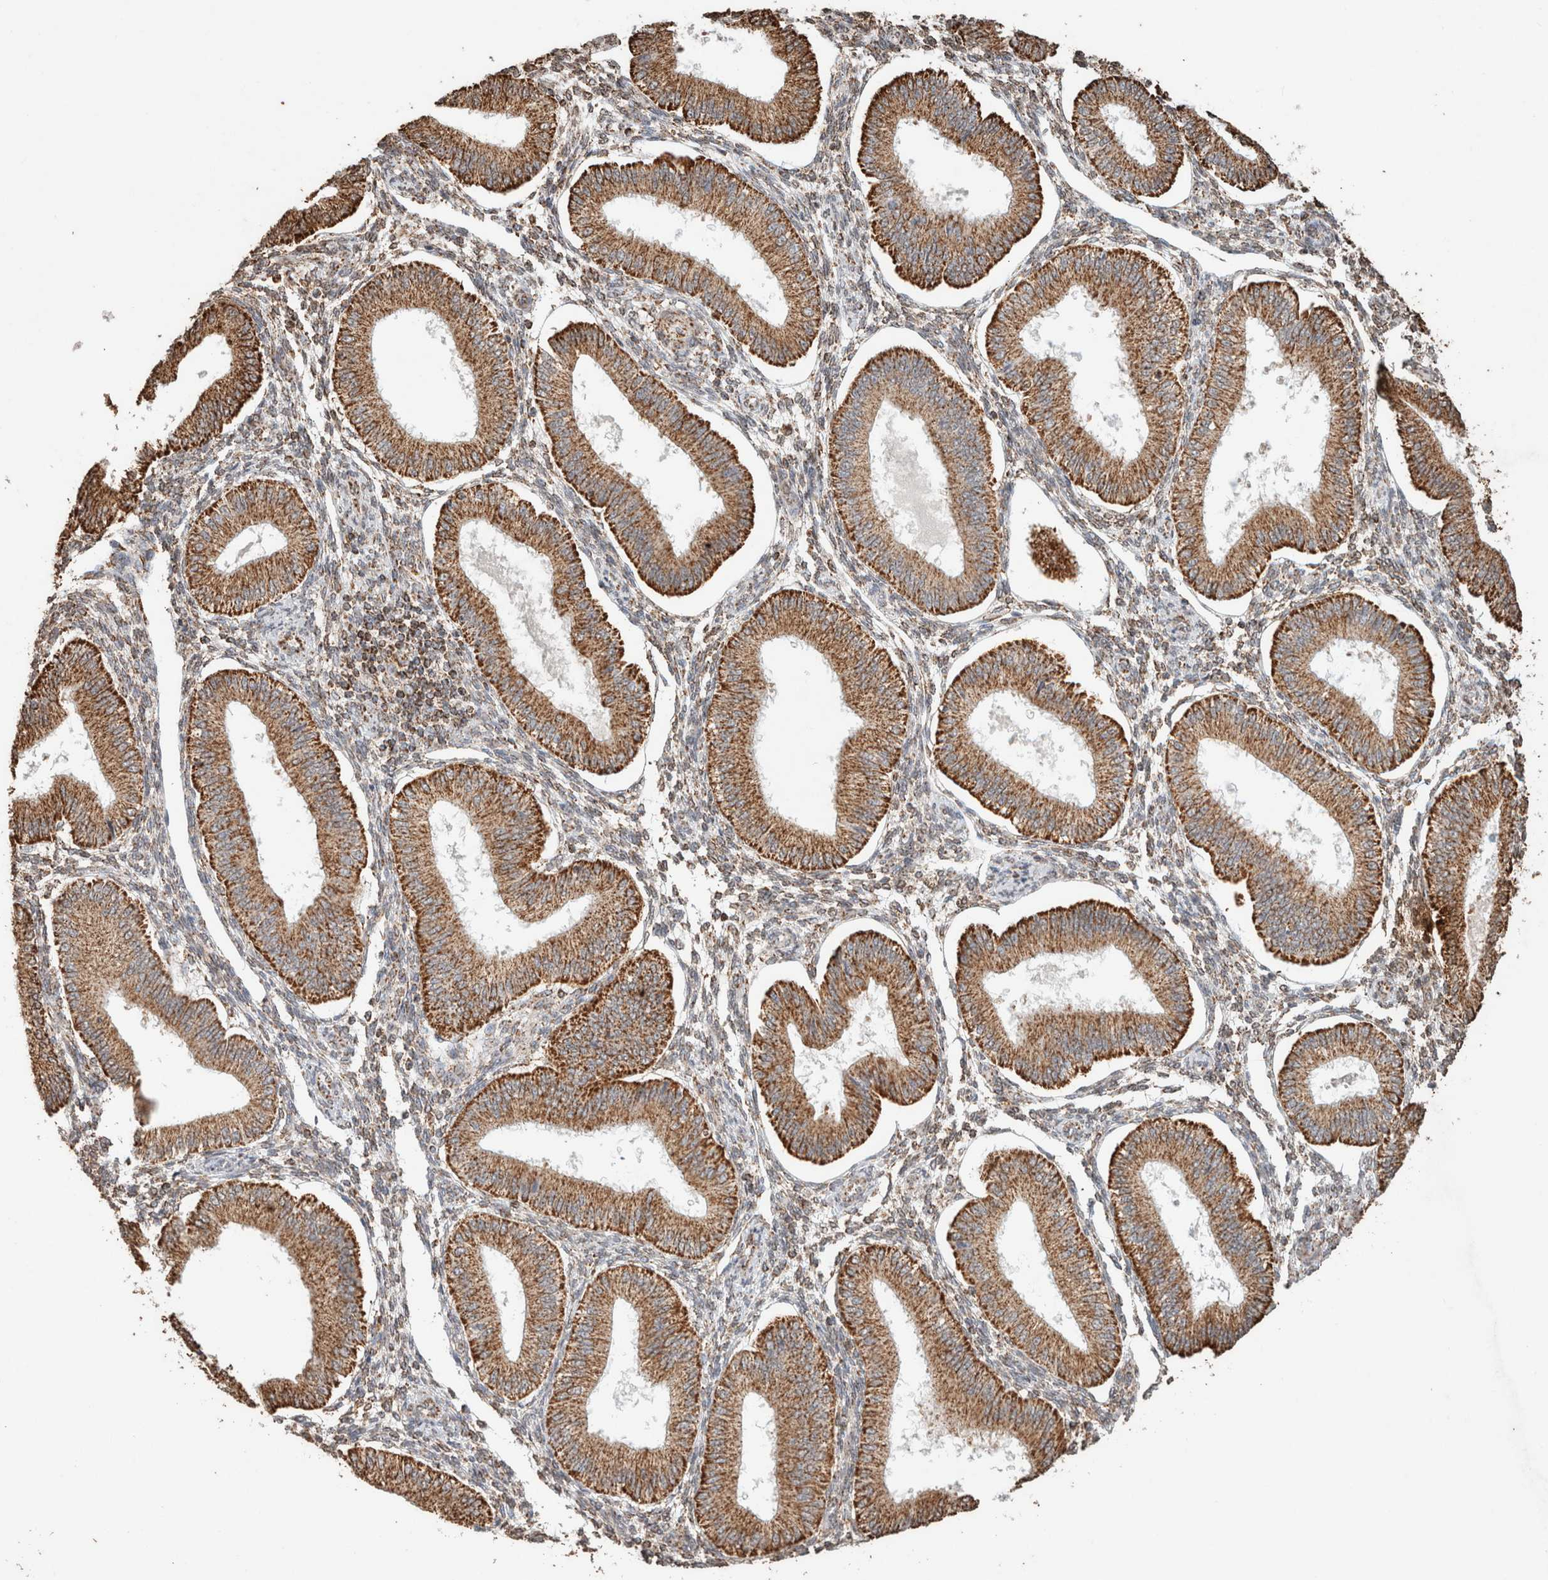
{"staining": {"intensity": "weak", "quantity": "25%-75%", "location": "cytoplasmic/membranous"}, "tissue": "endometrium", "cell_type": "Cells in endometrial stroma", "image_type": "normal", "snomed": [{"axis": "morphology", "description": "Normal tissue, NOS"}, {"axis": "topography", "description": "Endometrium"}], "caption": "Protein analysis of benign endometrium shows weak cytoplasmic/membranous positivity in about 25%-75% of cells in endometrial stroma. Using DAB (brown) and hematoxylin (blue) stains, captured at high magnification using brightfield microscopy.", "gene": "SDC2", "patient": {"sex": "female", "age": 39}}